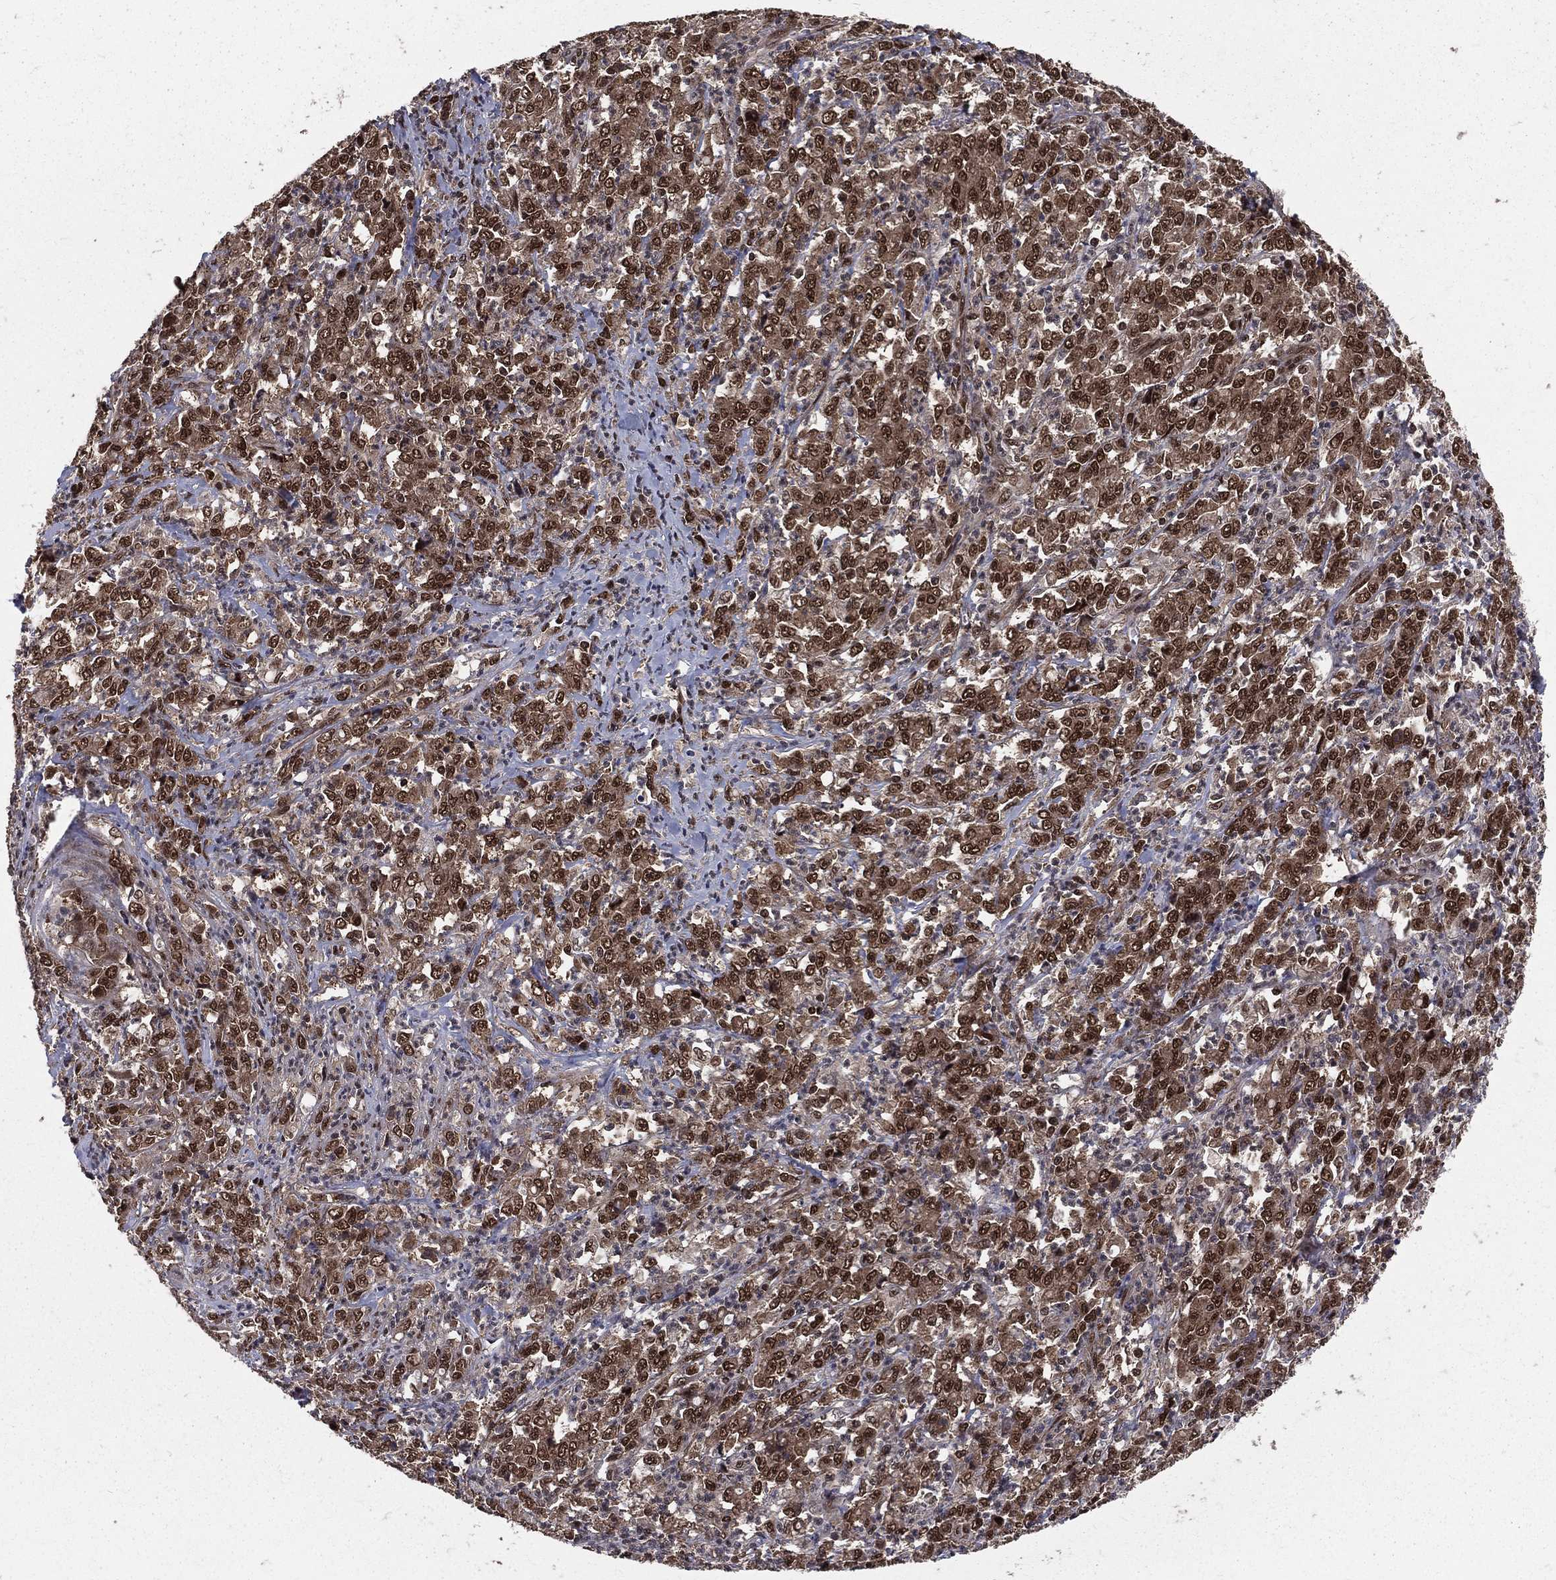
{"staining": {"intensity": "moderate", "quantity": ">75%", "location": "cytoplasmic/membranous,nuclear"}, "tissue": "stomach cancer", "cell_type": "Tumor cells", "image_type": "cancer", "snomed": [{"axis": "morphology", "description": "Adenocarcinoma, NOS"}, {"axis": "topography", "description": "Stomach, lower"}], "caption": "The image displays immunohistochemical staining of adenocarcinoma (stomach). There is moderate cytoplasmic/membranous and nuclear expression is appreciated in approximately >75% of tumor cells. (DAB (3,3'-diaminobenzidine) IHC with brightfield microscopy, high magnification).", "gene": "COPS4", "patient": {"sex": "female", "age": 71}}